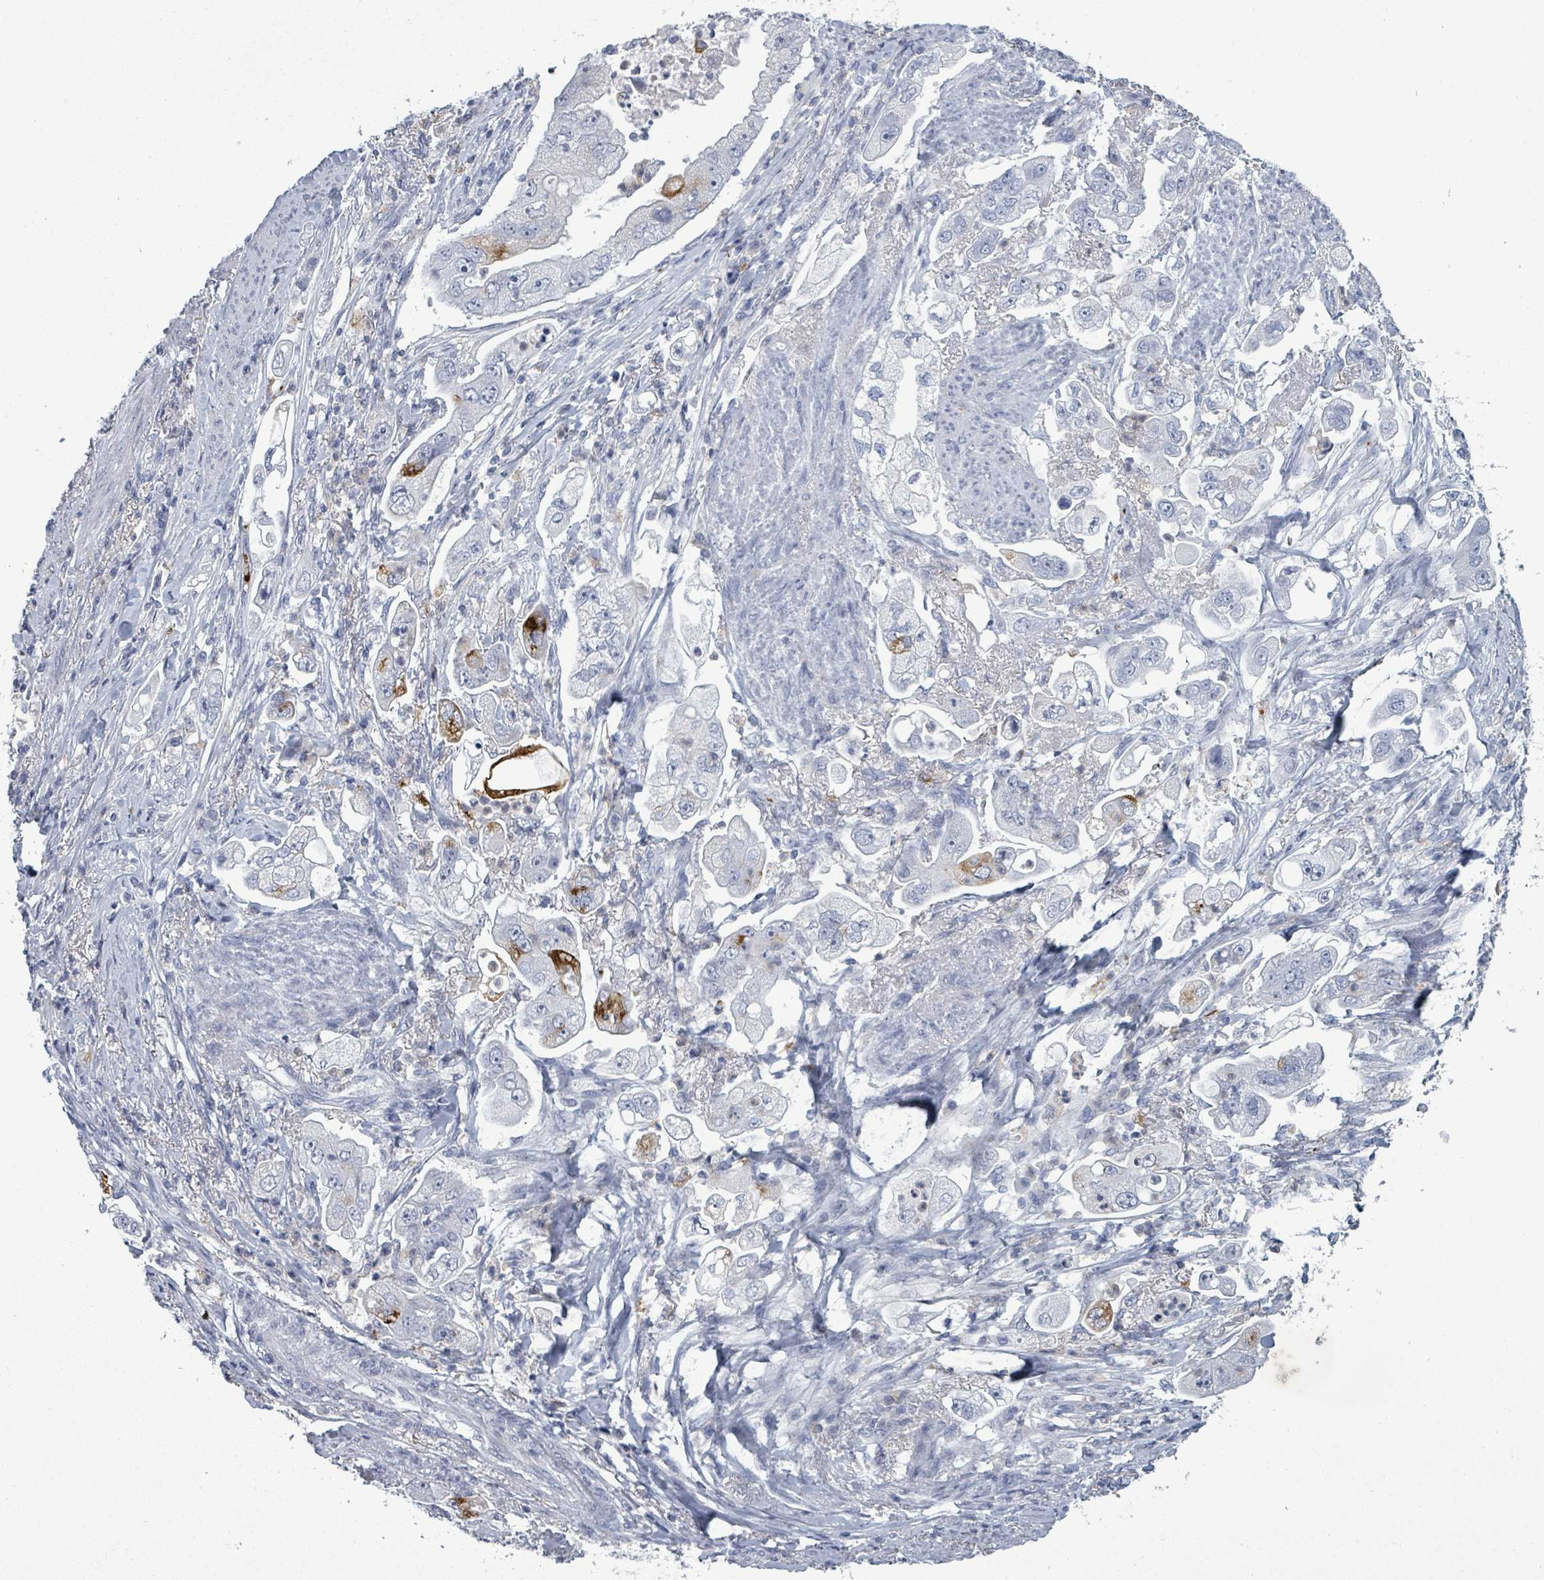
{"staining": {"intensity": "strong", "quantity": "<25%", "location": "cytoplasmic/membranous"}, "tissue": "stomach cancer", "cell_type": "Tumor cells", "image_type": "cancer", "snomed": [{"axis": "morphology", "description": "Adenocarcinoma, NOS"}, {"axis": "topography", "description": "Stomach"}], "caption": "The micrograph shows staining of adenocarcinoma (stomach), revealing strong cytoplasmic/membranous protein positivity (brown color) within tumor cells. The staining was performed using DAB (3,3'-diaminobenzidine), with brown indicating positive protein expression. Nuclei are stained blue with hematoxylin.", "gene": "NDST2", "patient": {"sex": "male", "age": 62}}